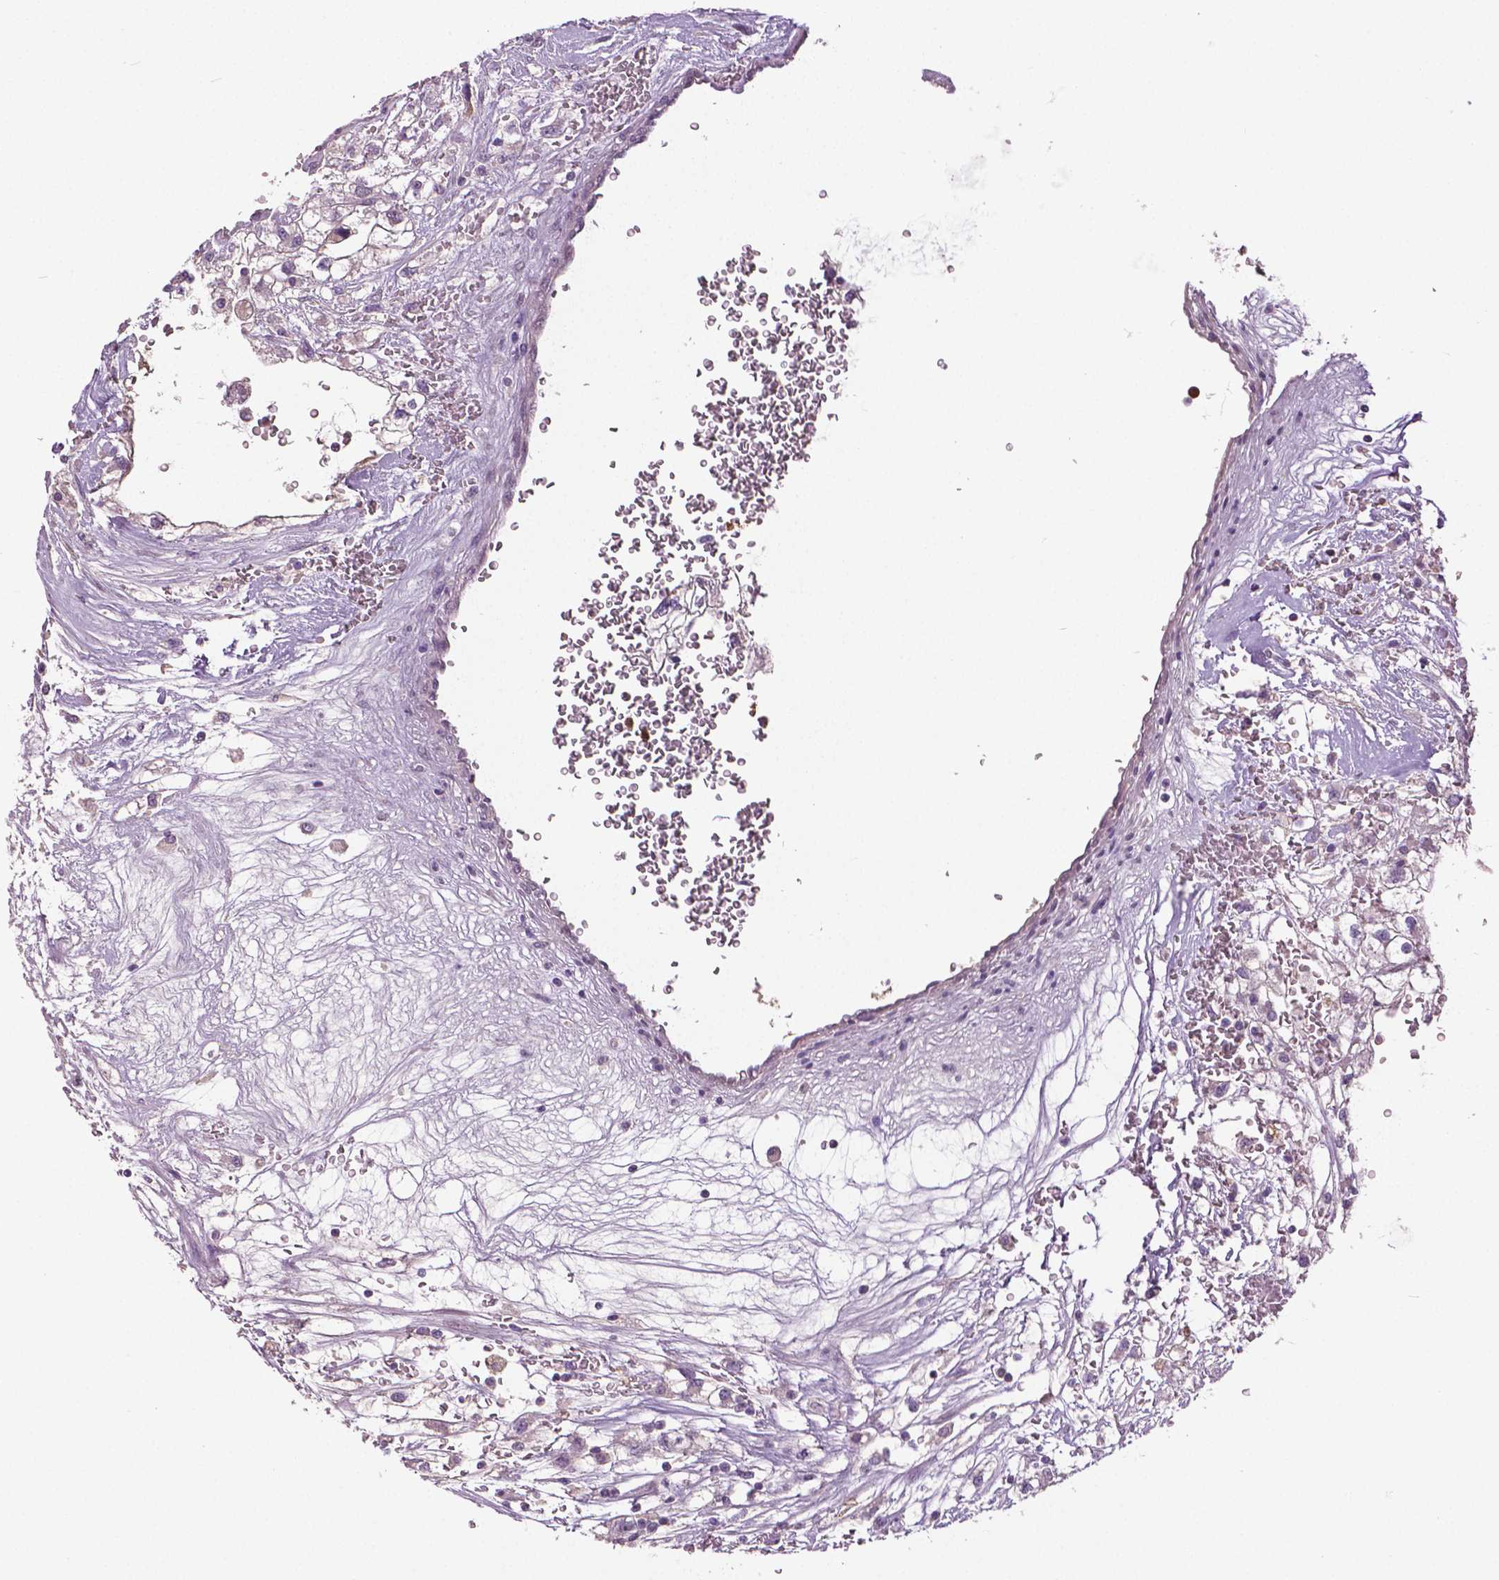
{"staining": {"intensity": "negative", "quantity": "none", "location": "none"}, "tissue": "renal cancer", "cell_type": "Tumor cells", "image_type": "cancer", "snomed": [{"axis": "morphology", "description": "Adenocarcinoma, NOS"}, {"axis": "topography", "description": "Kidney"}], "caption": "A micrograph of renal adenocarcinoma stained for a protein demonstrates no brown staining in tumor cells.", "gene": "PTPN5", "patient": {"sex": "male", "age": 59}}